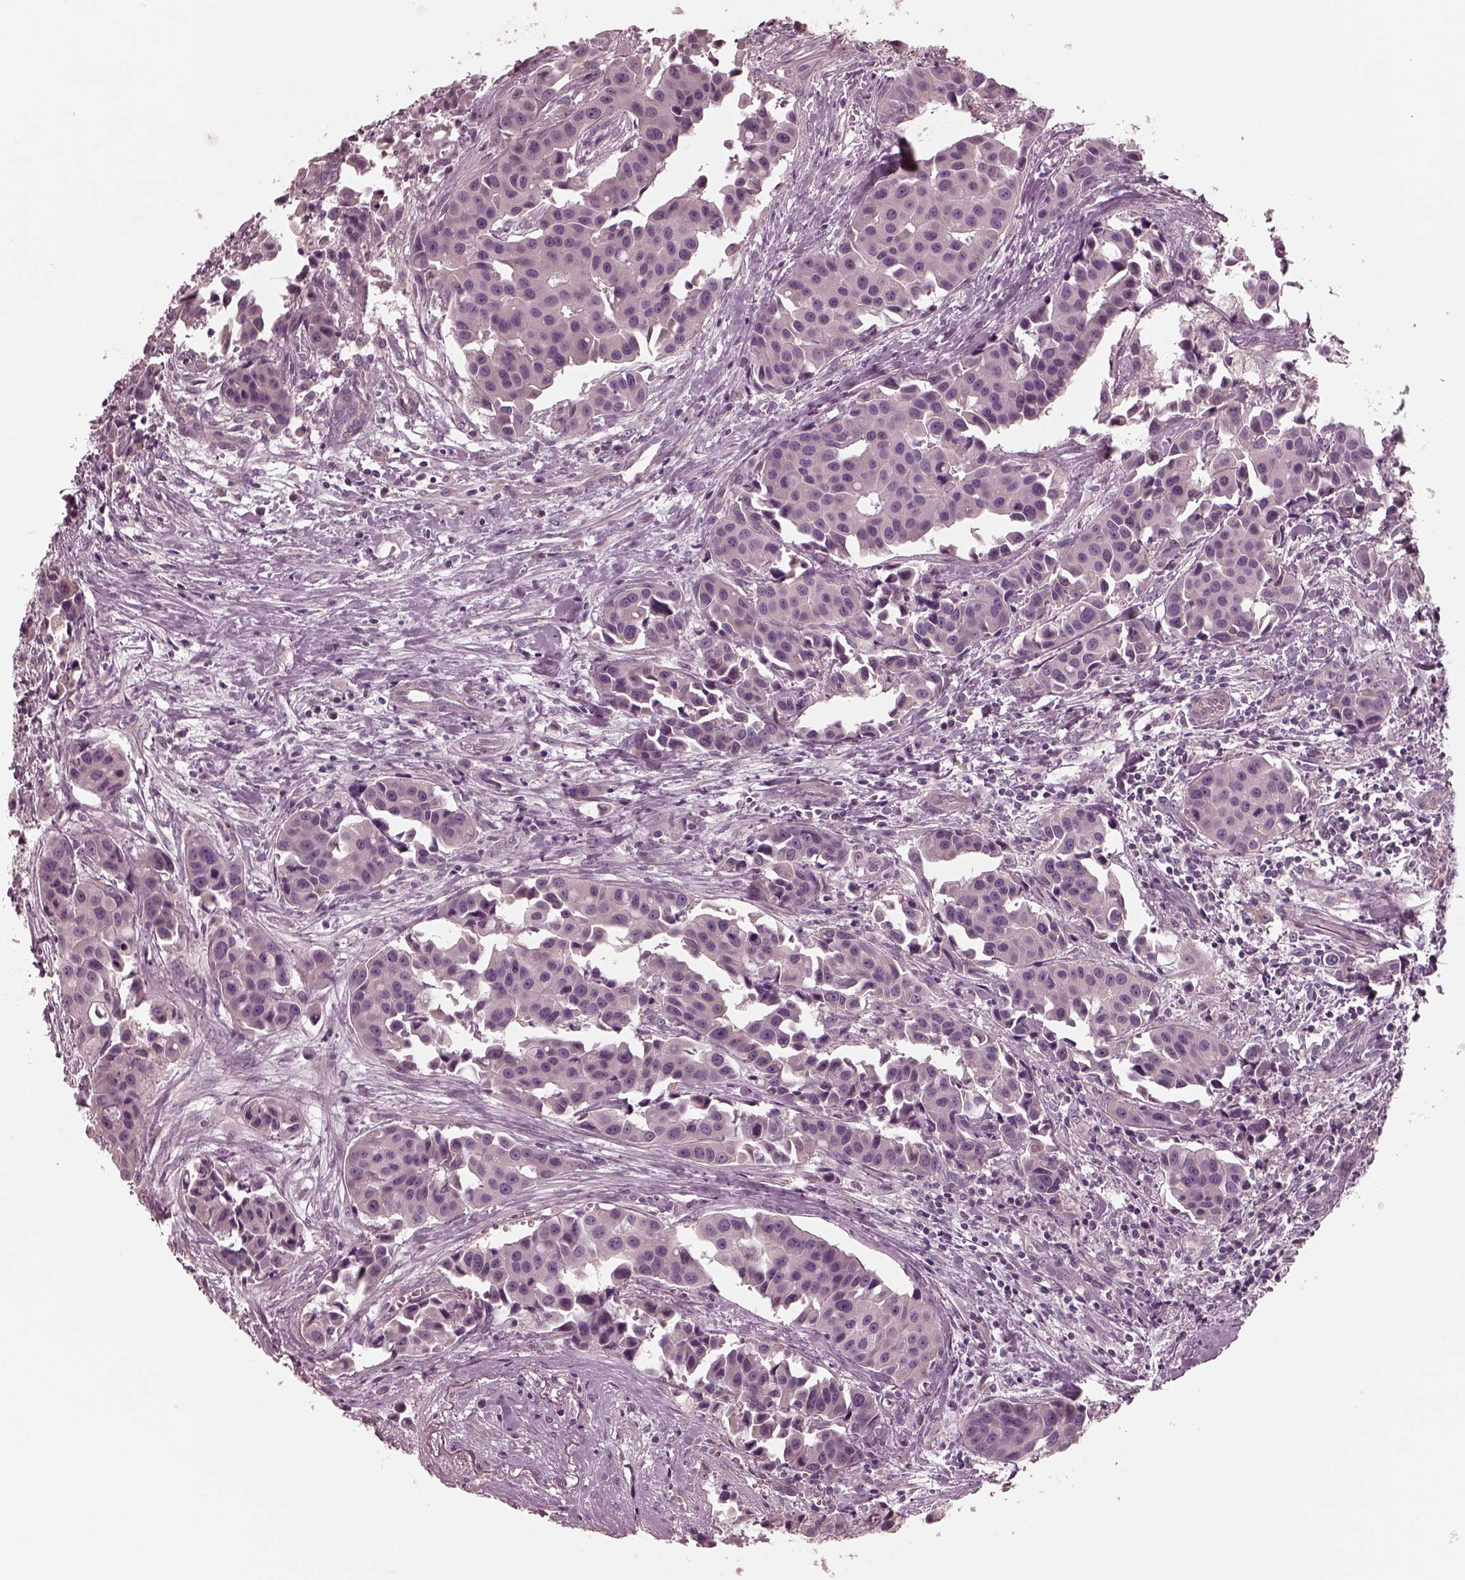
{"staining": {"intensity": "negative", "quantity": "none", "location": "none"}, "tissue": "head and neck cancer", "cell_type": "Tumor cells", "image_type": "cancer", "snomed": [{"axis": "morphology", "description": "Adenocarcinoma, NOS"}, {"axis": "topography", "description": "Head-Neck"}], "caption": "Histopathology image shows no significant protein expression in tumor cells of head and neck cancer.", "gene": "KIF6", "patient": {"sex": "male", "age": 76}}